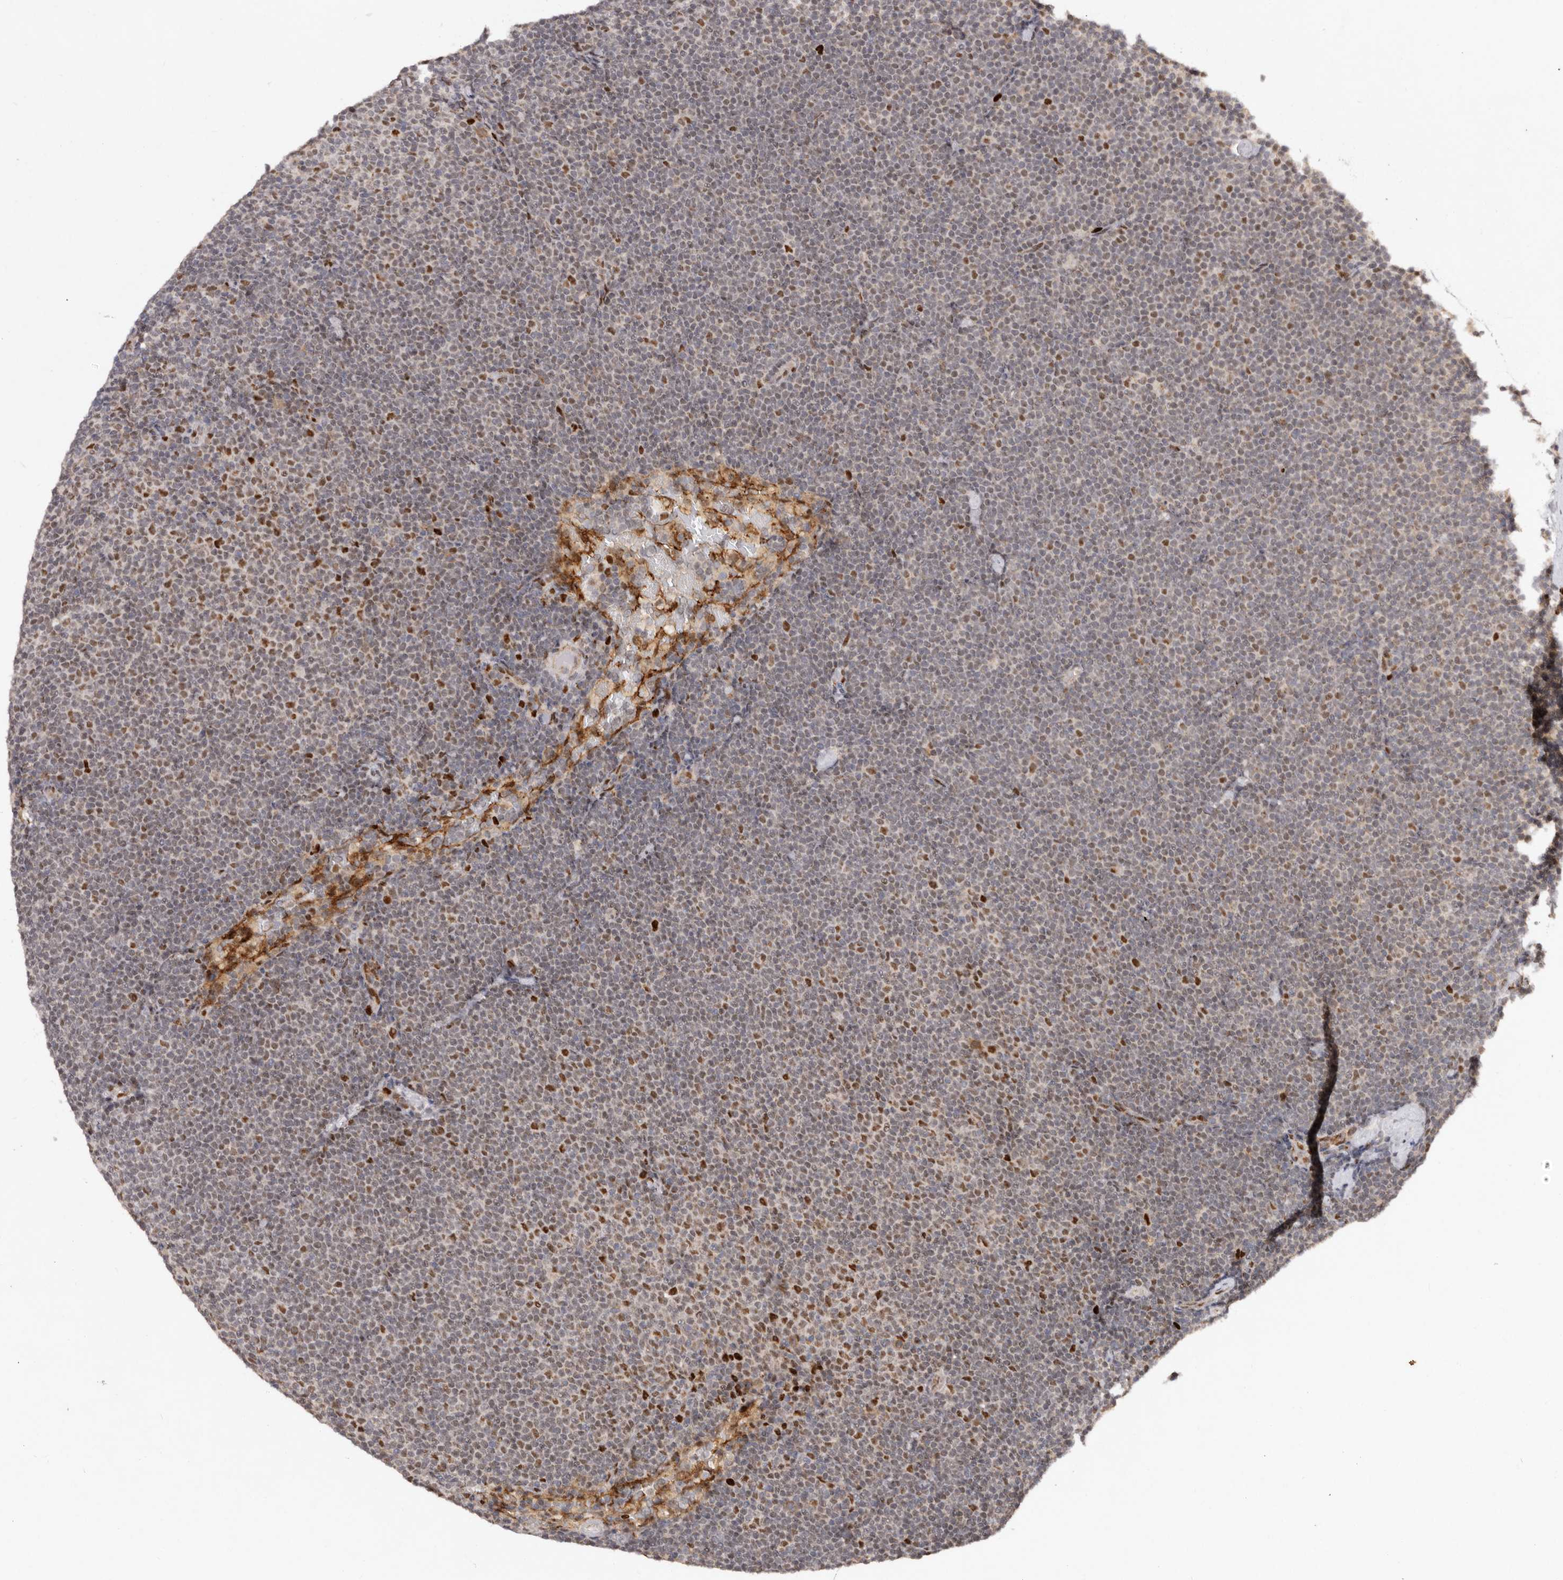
{"staining": {"intensity": "strong", "quantity": "<25%", "location": "nuclear"}, "tissue": "lymphoma", "cell_type": "Tumor cells", "image_type": "cancer", "snomed": [{"axis": "morphology", "description": "Malignant lymphoma, non-Hodgkin's type, Low grade"}, {"axis": "topography", "description": "Lymph node"}], "caption": "Protein expression analysis of lymphoma shows strong nuclear positivity in about <25% of tumor cells.", "gene": "KLF7", "patient": {"sex": "female", "age": 53}}